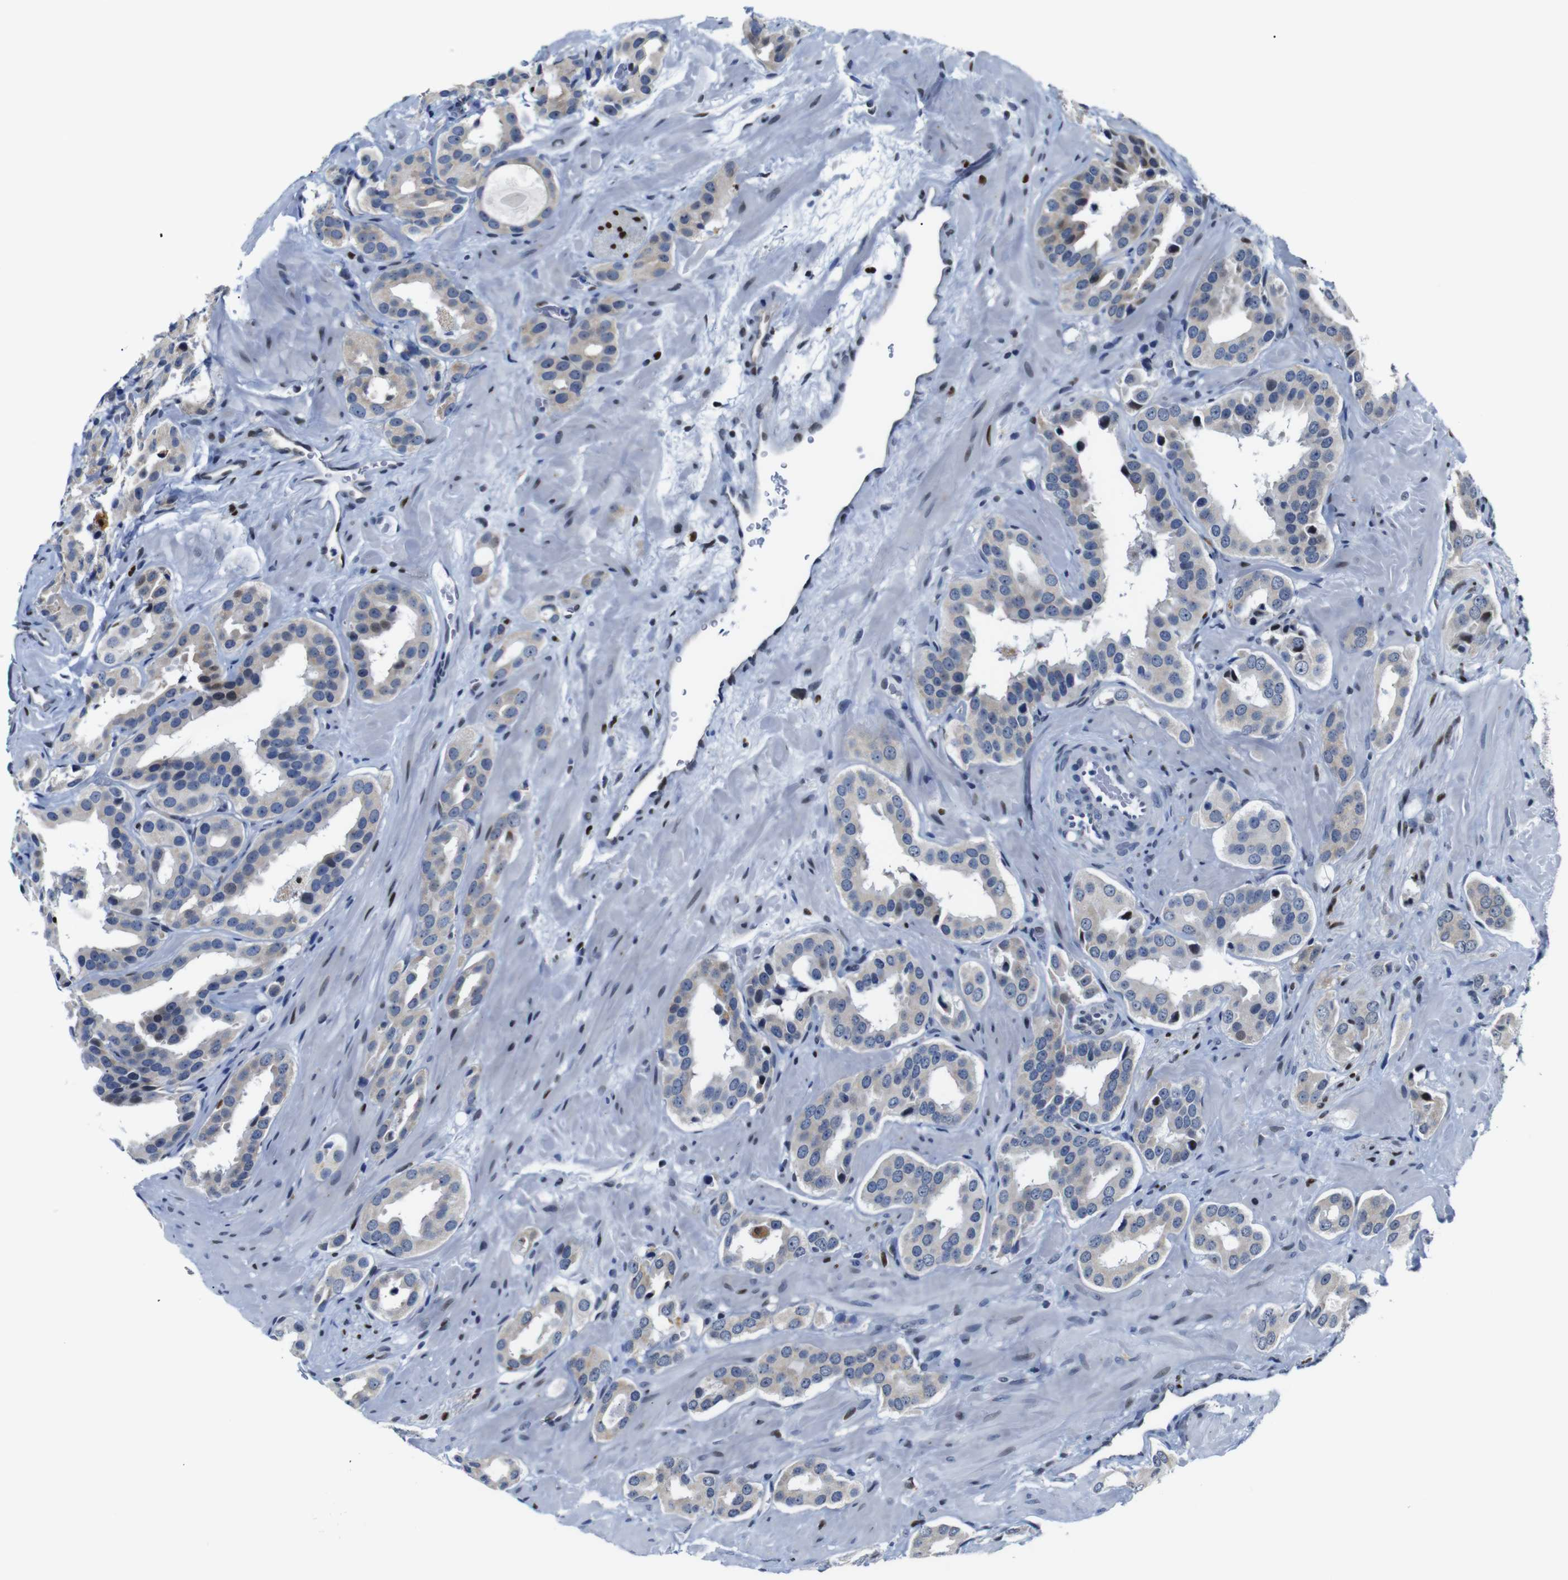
{"staining": {"intensity": "weak", "quantity": ">75%", "location": "cytoplasmic/membranous,nuclear"}, "tissue": "prostate cancer", "cell_type": "Tumor cells", "image_type": "cancer", "snomed": [{"axis": "morphology", "description": "Adenocarcinoma, High grade"}, {"axis": "topography", "description": "Prostate"}], "caption": "Tumor cells demonstrate weak cytoplasmic/membranous and nuclear positivity in approximately >75% of cells in prostate adenocarcinoma (high-grade). The protein of interest is shown in brown color, while the nuclei are stained blue.", "gene": "GATA6", "patient": {"sex": "male", "age": 64}}